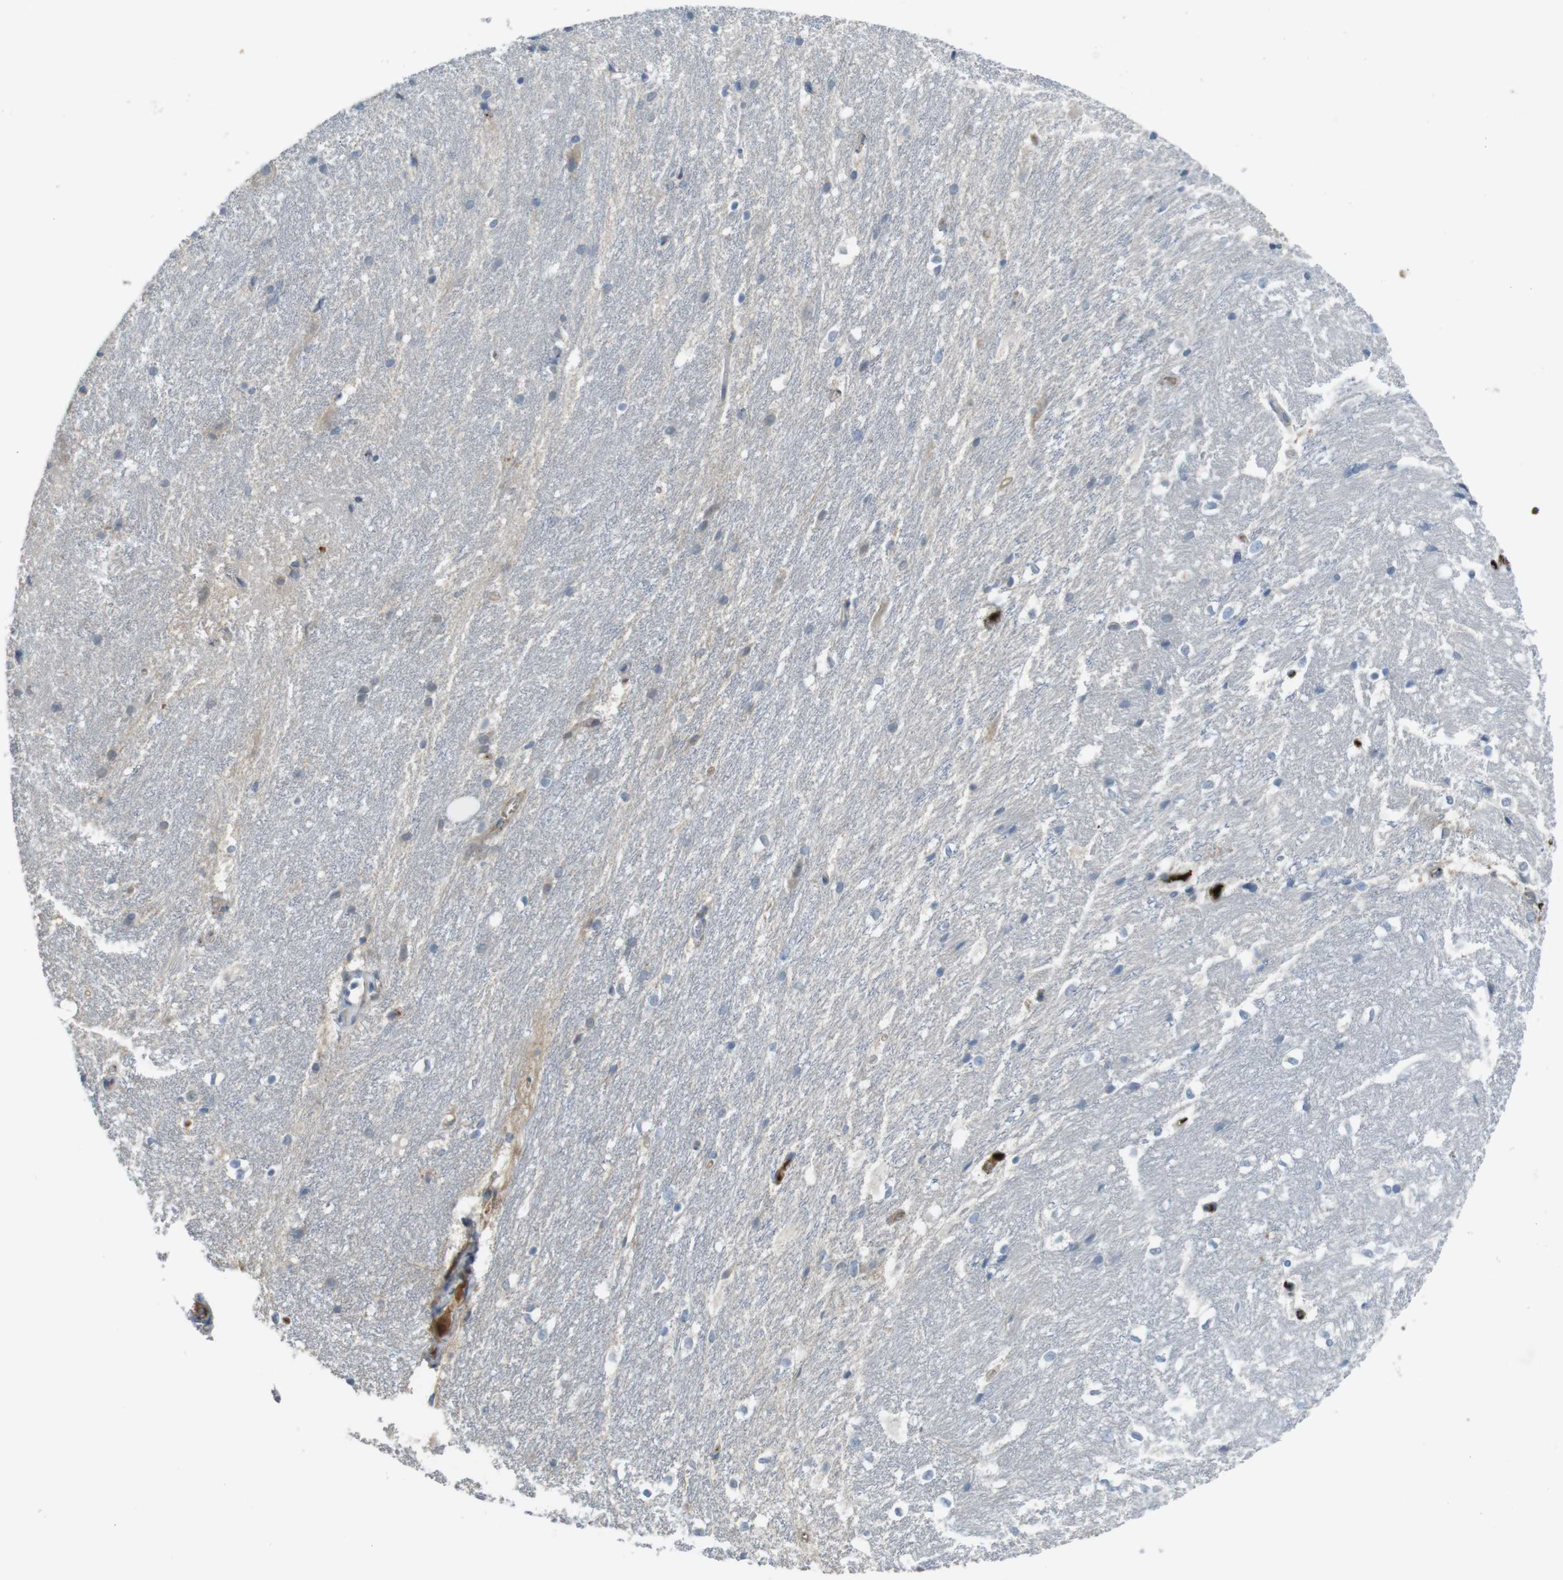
{"staining": {"intensity": "negative", "quantity": "none", "location": "none"}, "tissue": "hippocampus", "cell_type": "Glial cells", "image_type": "normal", "snomed": [{"axis": "morphology", "description": "Normal tissue, NOS"}, {"axis": "topography", "description": "Hippocampus"}], "caption": "An immunohistochemistry (IHC) histopathology image of benign hippocampus is shown. There is no staining in glial cells of hippocampus.", "gene": "LTBP4", "patient": {"sex": "female", "age": 19}}